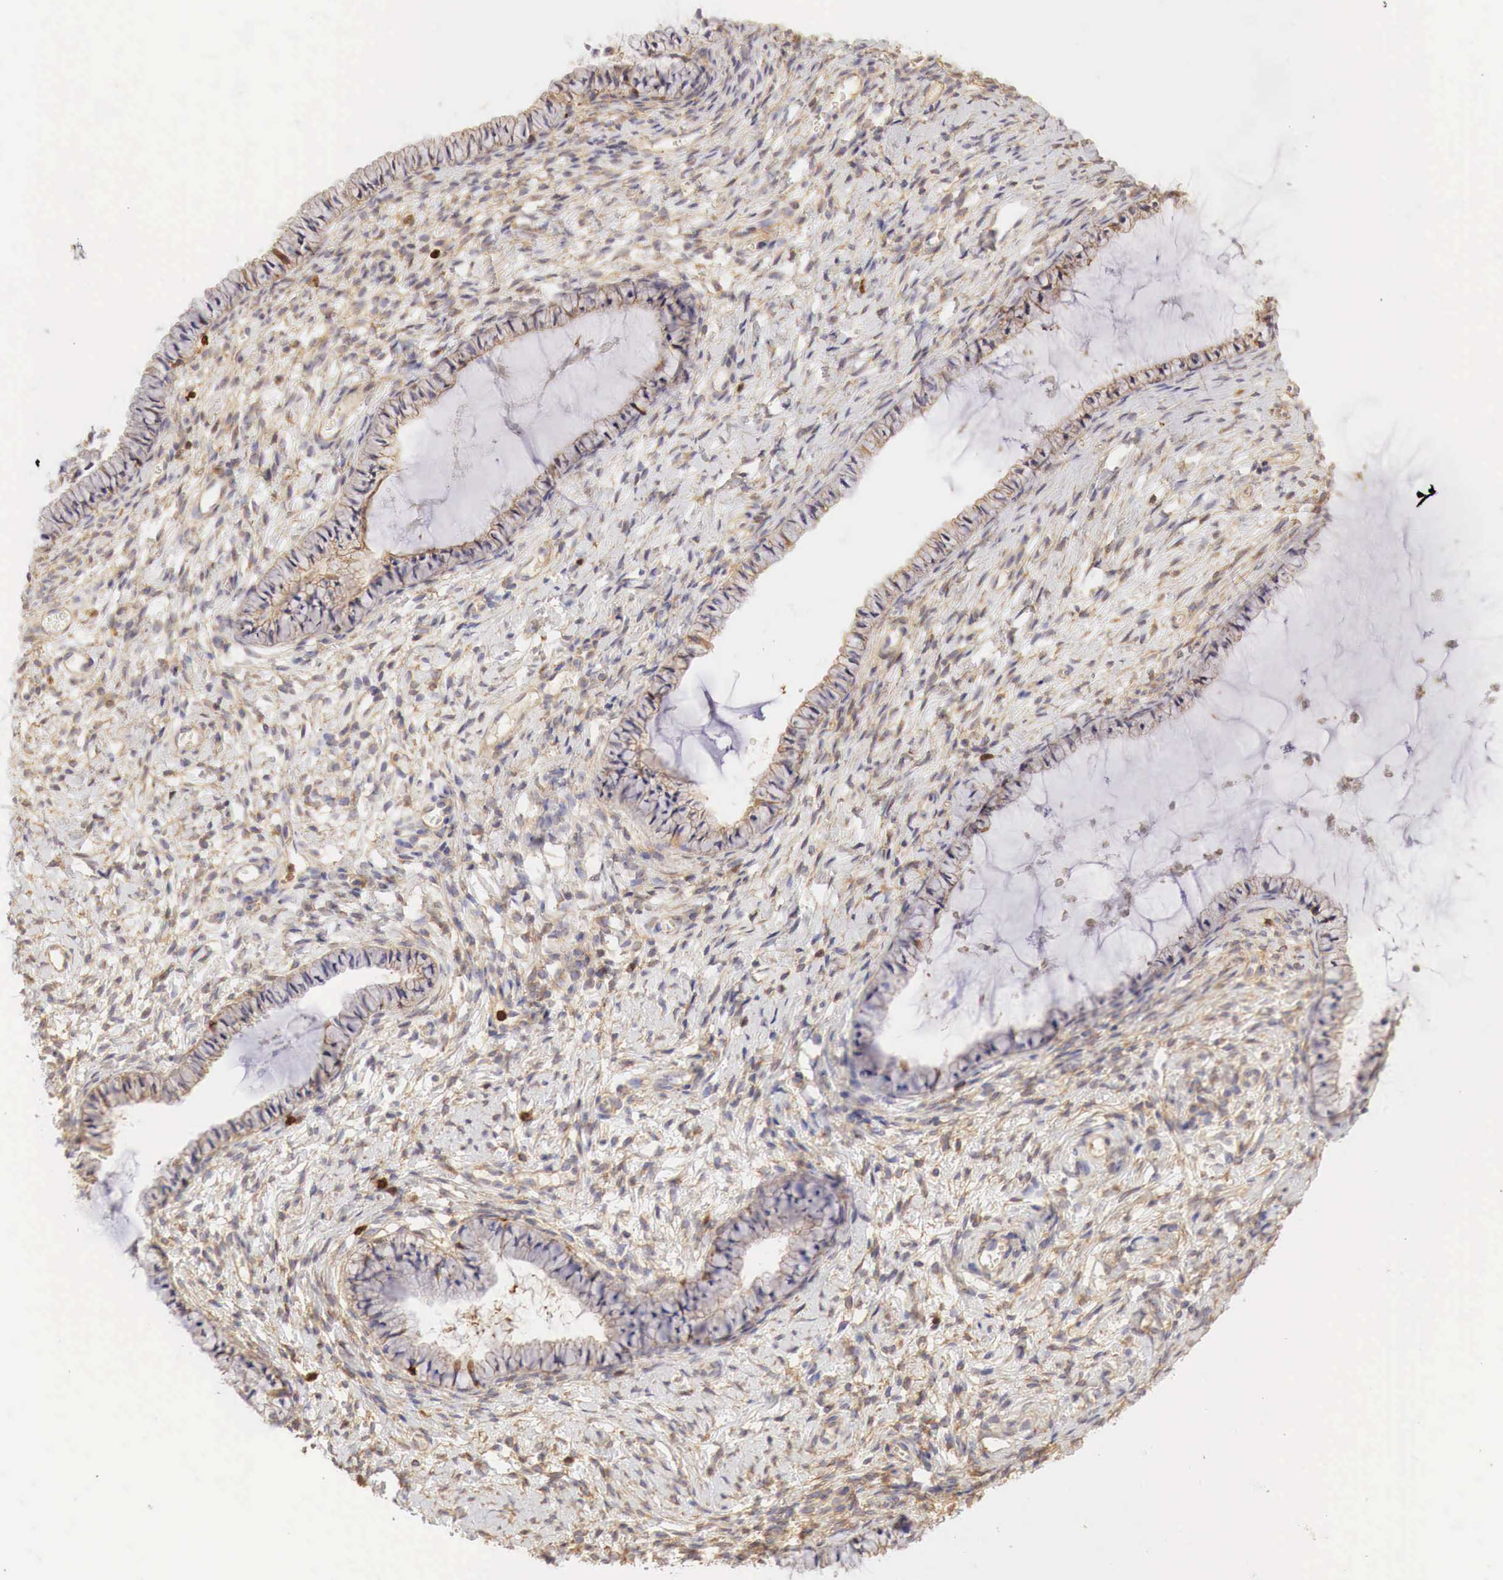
{"staining": {"intensity": "moderate", "quantity": "25%-75%", "location": "cytoplasmic/membranous"}, "tissue": "cervix", "cell_type": "Glandular cells", "image_type": "normal", "snomed": [{"axis": "morphology", "description": "Normal tissue, NOS"}, {"axis": "topography", "description": "Cervix"}], "caption": "Protein analysis of unremarkable cervix exhibits moderate cytoplasmic/membranous staining in approximately 25%-75% of glandular cells. Using DAB (brown) and hematoxylin (blue) stains, captured at high magnification using brightfield microscopy.", "gene": "G6PD", "patient": {"sex": "female", "age": 70}}